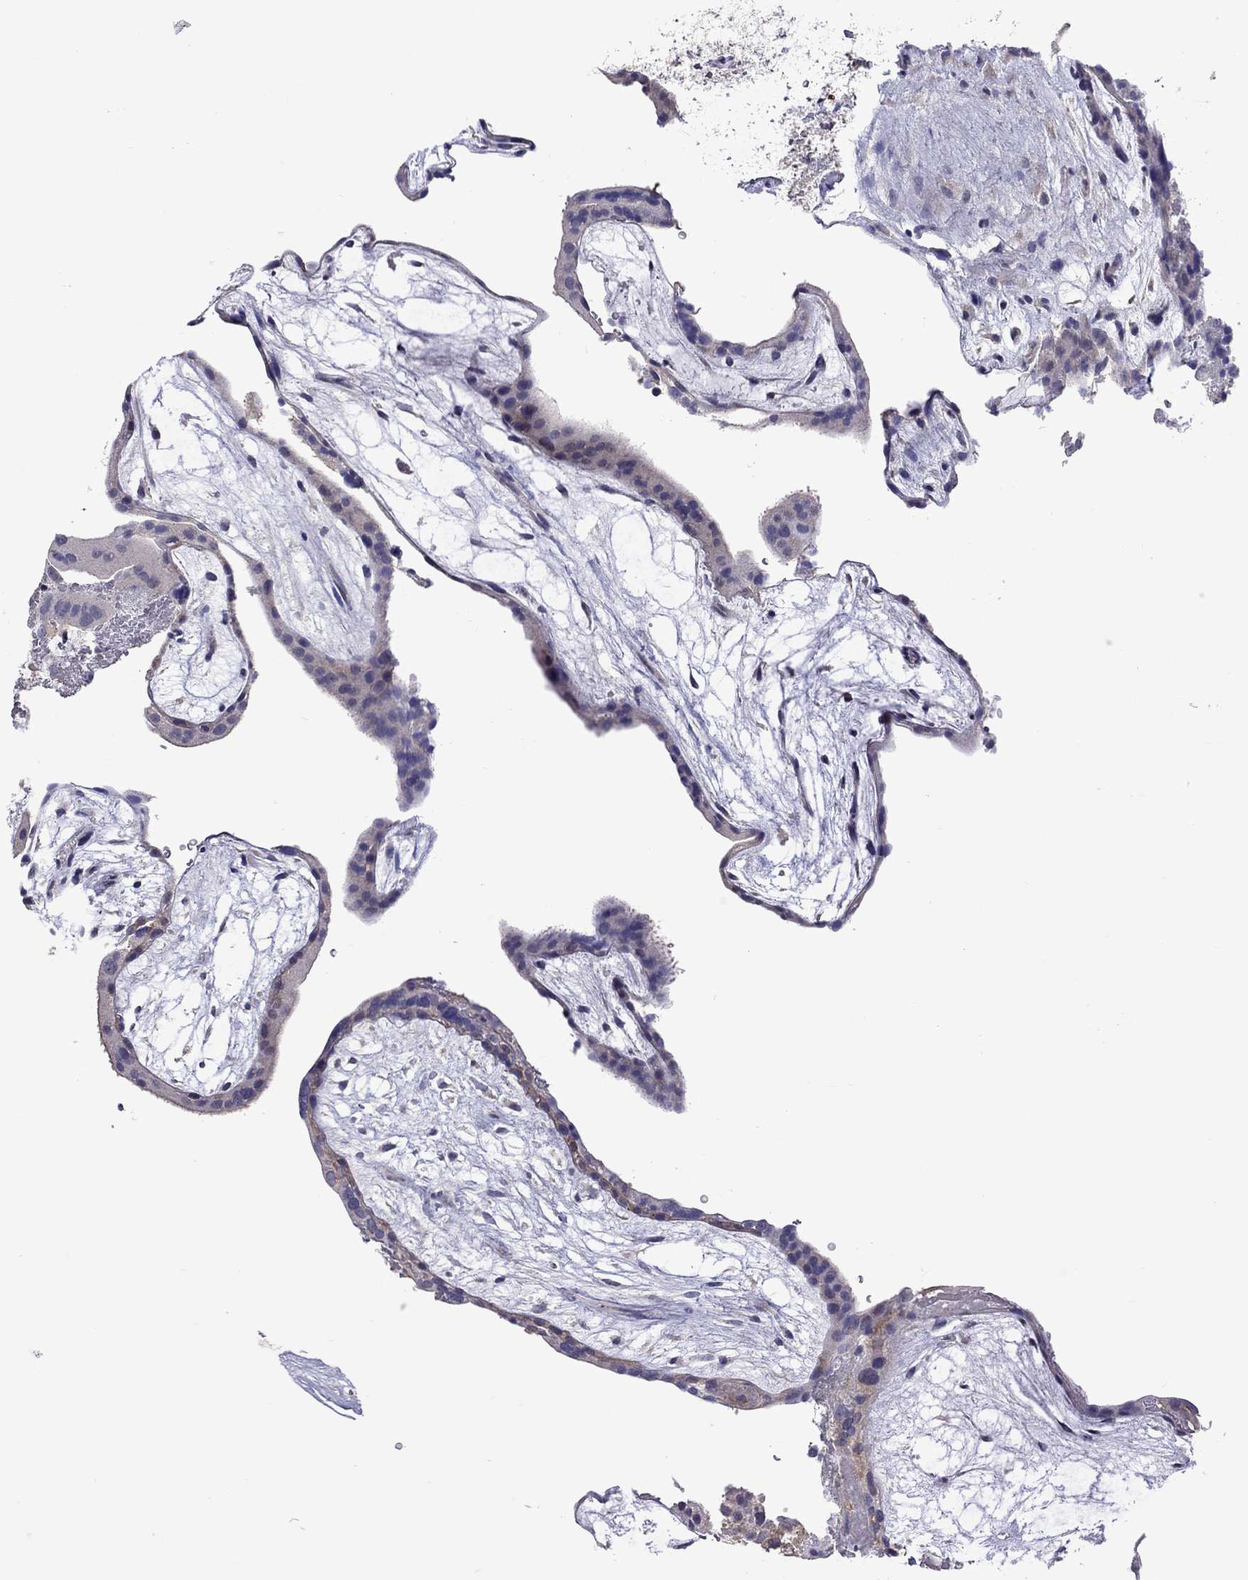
{"staining": {"intensity": "negative", "quantity": "none", "location": "none"}, "tissue": "placenta", "cell_type": "Decidual cells", "image_type": "normal", "snomed": [{"axis": "morphology", "description": "Normal tissue, NOS"}, {"axis": "topography", "description": "Placenta"}], "caption": "This is a photomicrograph of immunohistochemistry staining of benign placenta, which shows no positivity in decidual cells.", "gene": "RTP5", "patient": {"sex": "female", "age": 19}}